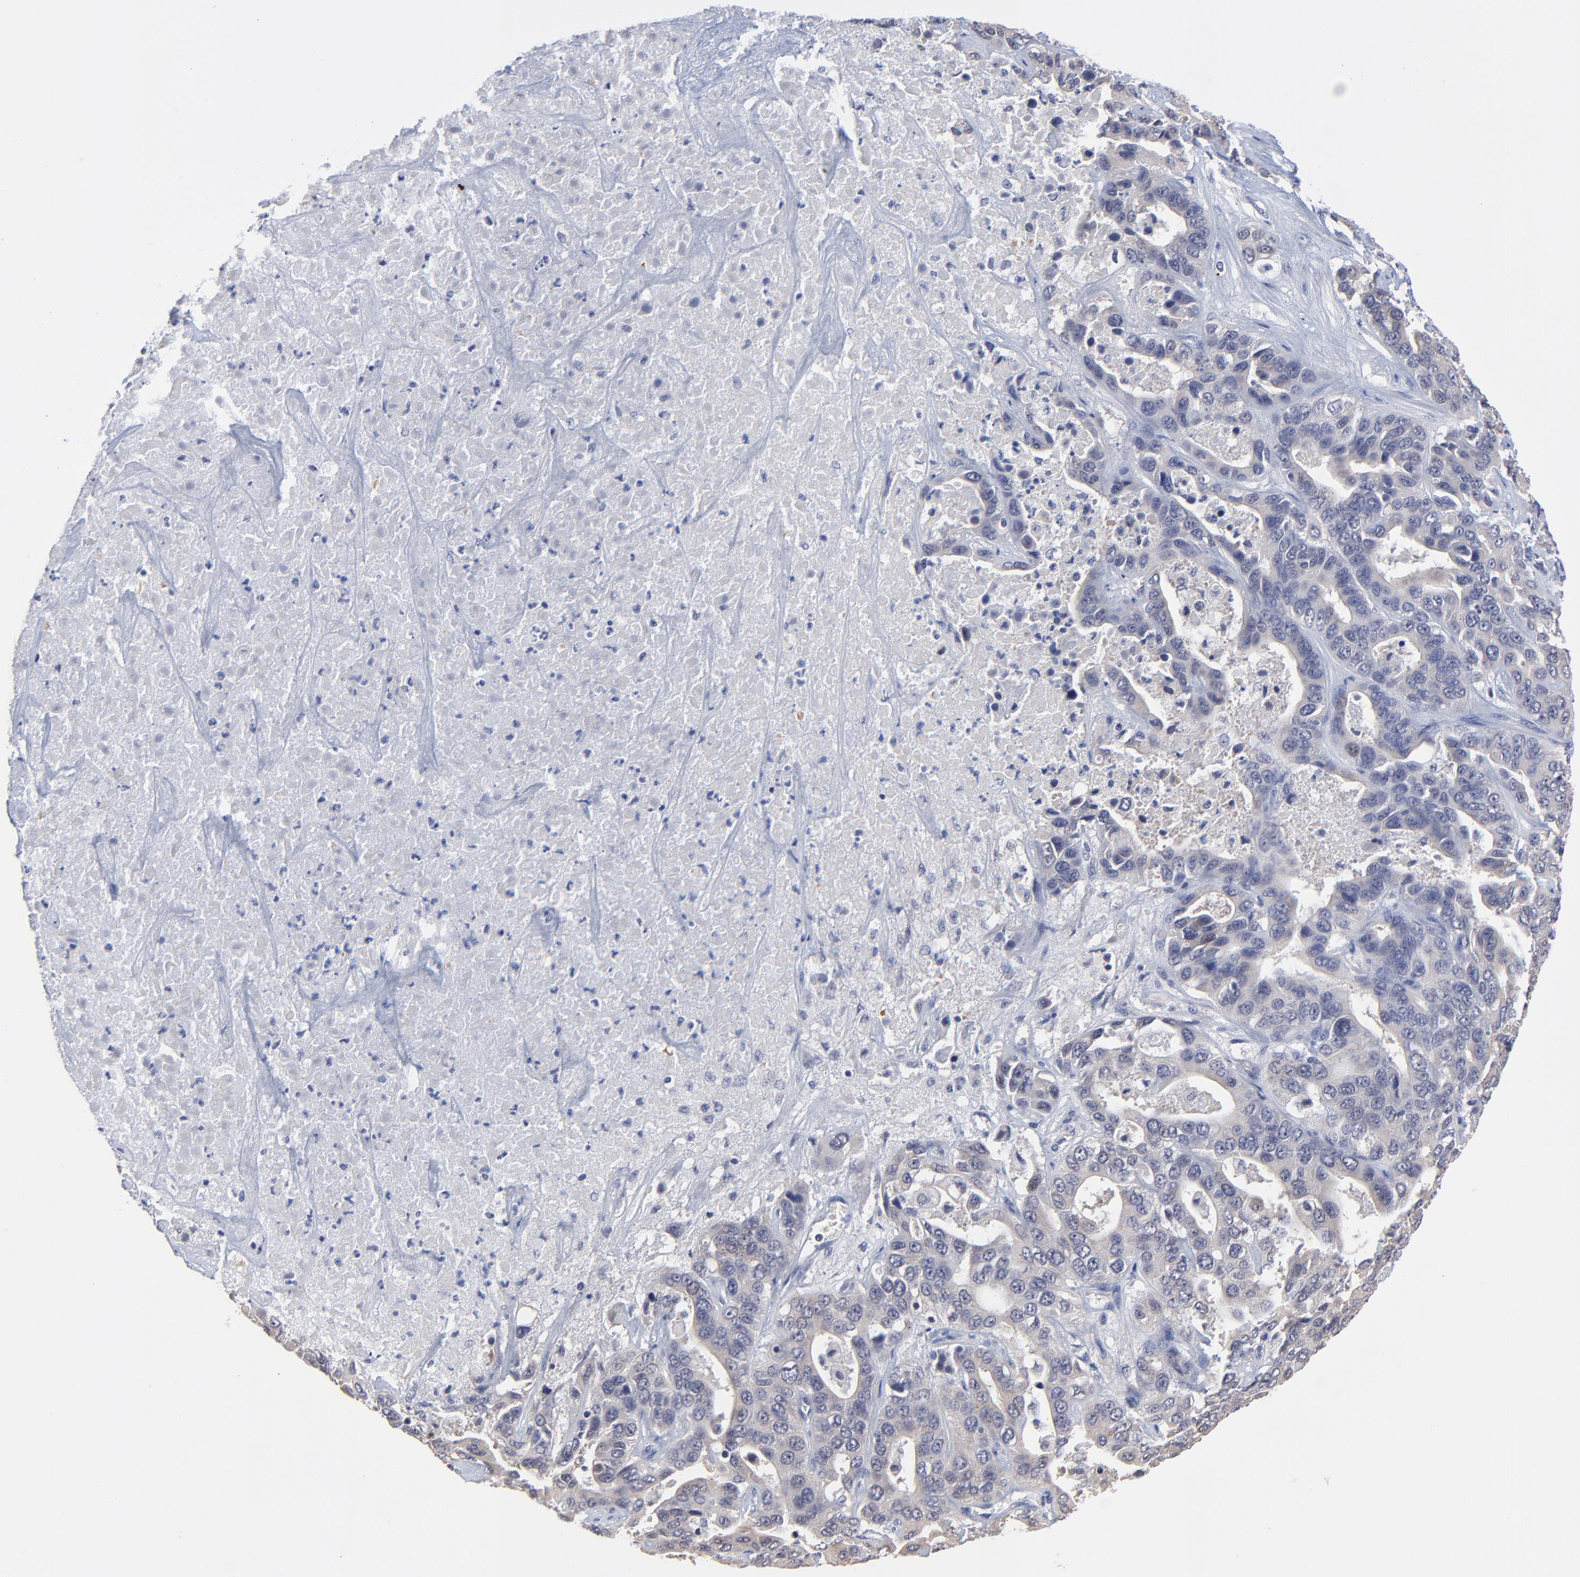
{"staining": {"intensity": "negative", "quantity": "none", "location": "none"}, "tissue": "liver cancer", "cell_type": "Tumor cells", "image_type": "cancer", "snomed": [{"axis": "morphology", "description": "Cholangiocarcinoma"}, {"axis": "topography", "description": "Liver"}], "caption": "High magnification brightfield microscopy of liver cholangiocarcinoma stained with DAB (brown) and counterstained with hematoxylin (blue): tumor cells show no significant staining. Nuclei are stained in blue.", "gene": "FBXO8", "patient": {"sex": "female", "age": 52}}